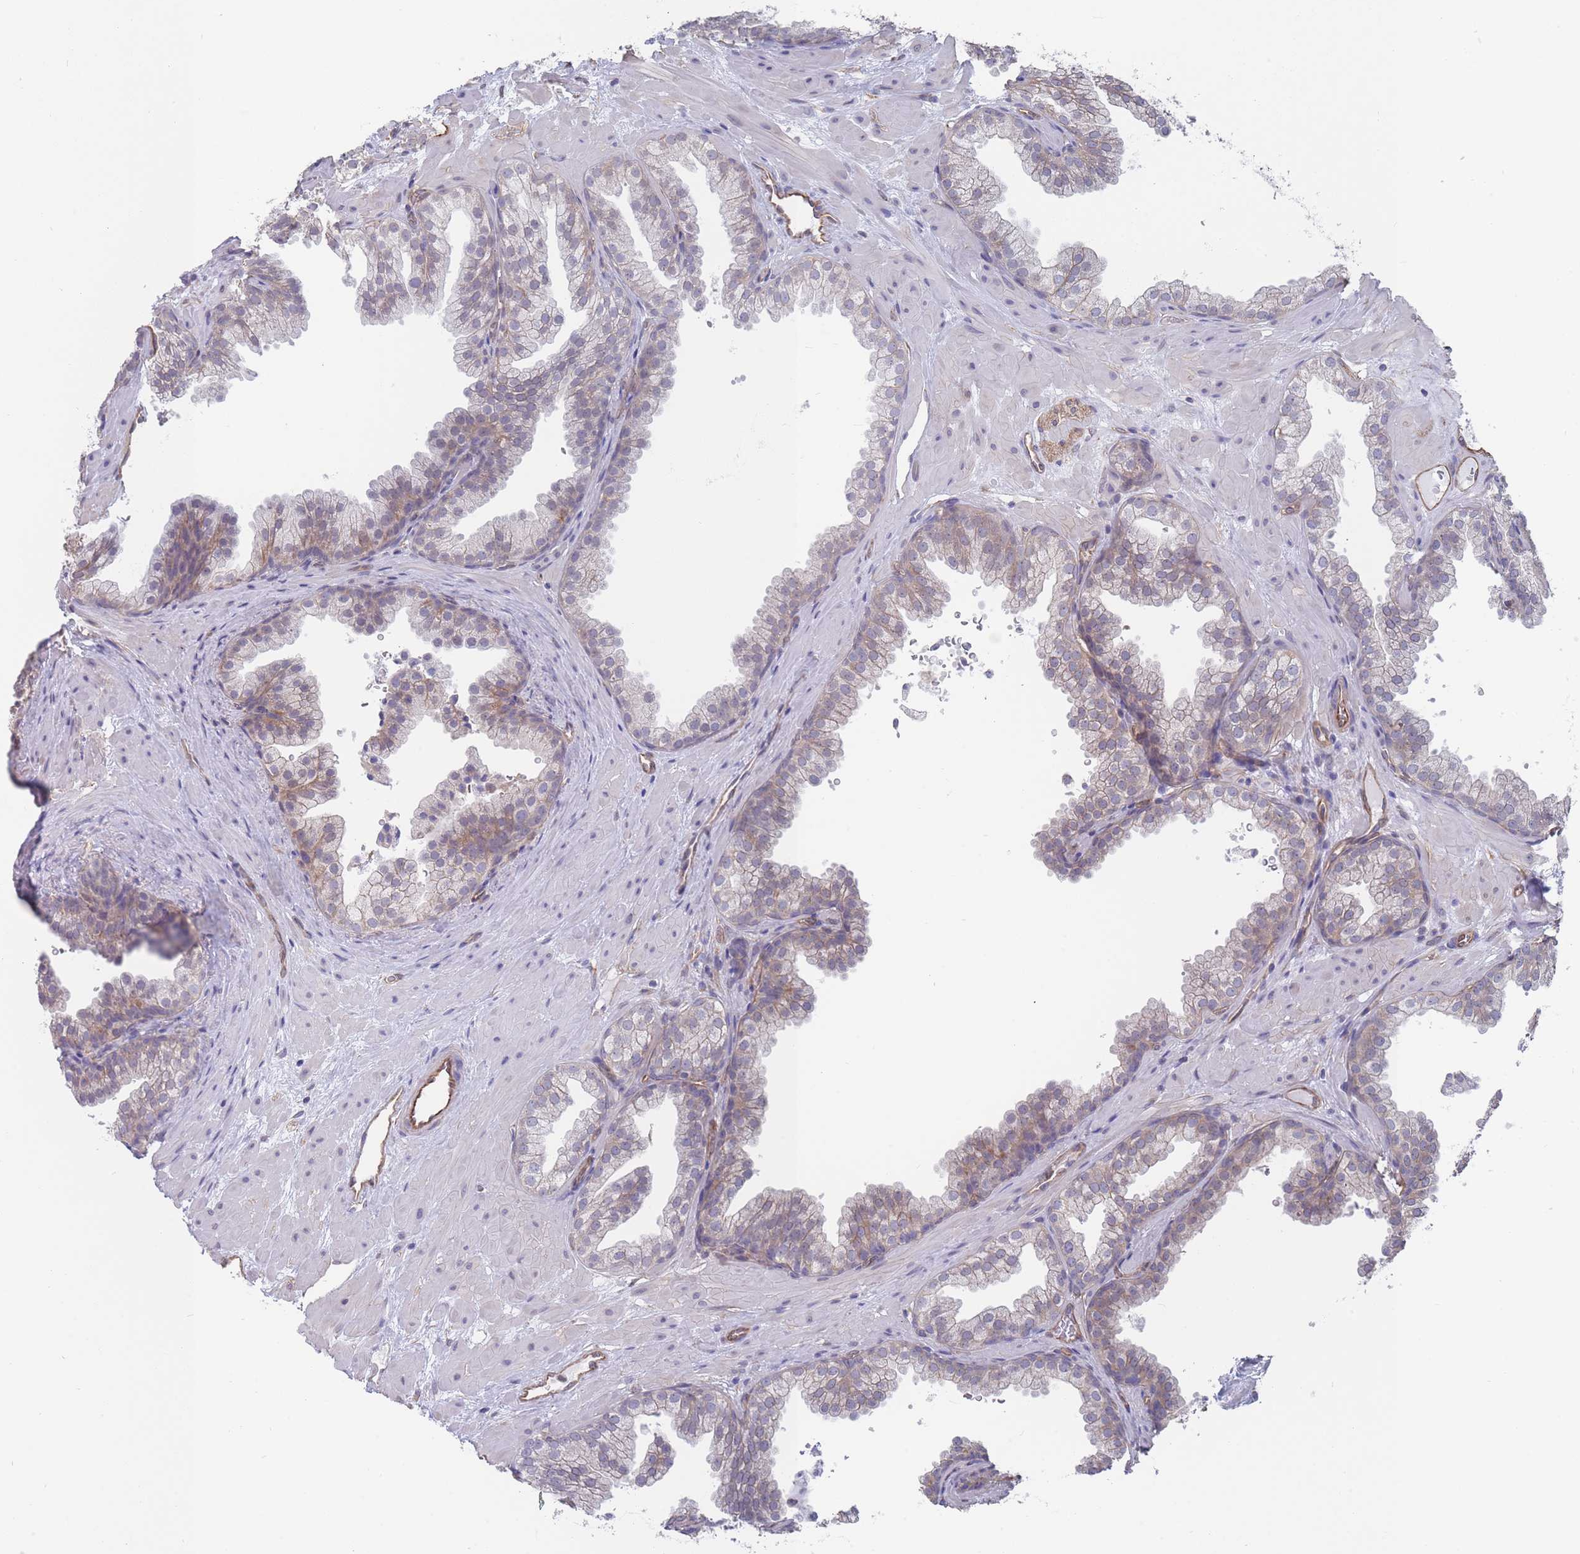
{"staining": {"intensity": "weak", "quantity": "25%-75%", "location": "cytoplasmic/membranous"}, "tissue": "prostate", "cell_type": "Glandular cells", "image_type": "normal", "snomed": [{"axis": "morphology", "description": "Normal tissue, NOS"}, {"axis": "topography", "description": "Prostate"}], "caption": "Protein staining demonstrates weak cytoplasmic/membranous positivity in about 25%-75% of glandular cells in normal prostate.", "gene": "SLC1A6", "patient": {"sex": "male", "age": 37}}